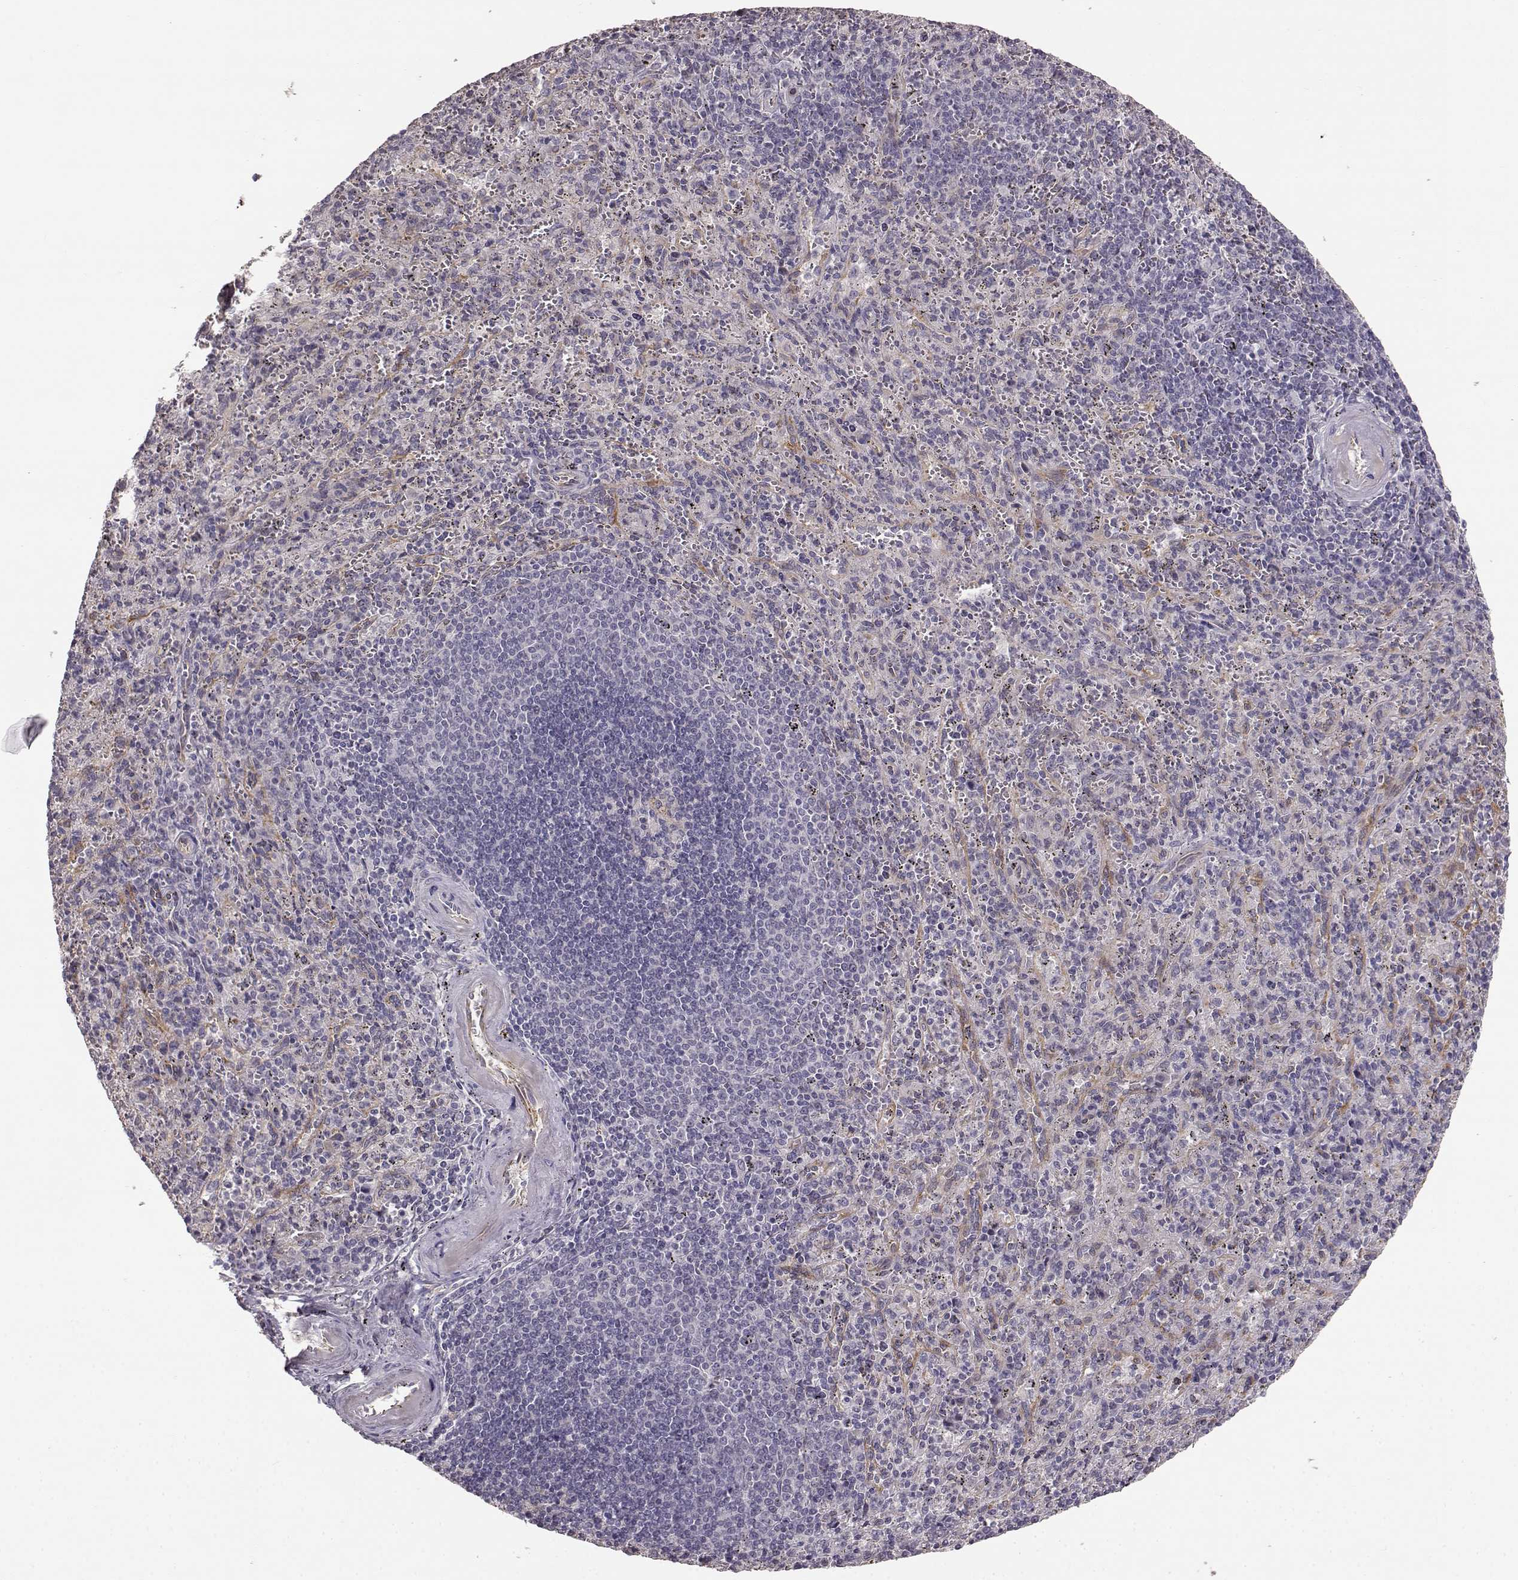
{"staining": {"intensity": "negative", "quantity": "none", "location": "none"}, "tissue": "spleen", "cell_type": "Cells in red pulp", "image_type": "normal", "snomed": [{"axis": "morphology", "description": "Normal tissue, NOS"}, {"axis": "topography", "description": "Spleen"}], "caption": "An immunohistochemistry photomicrograph of unremarkable spleen is shown. There is no staining in cells in red pulp of spleen.", "gene": "GHR", "patient": {"sex": "male", "age": 57}}